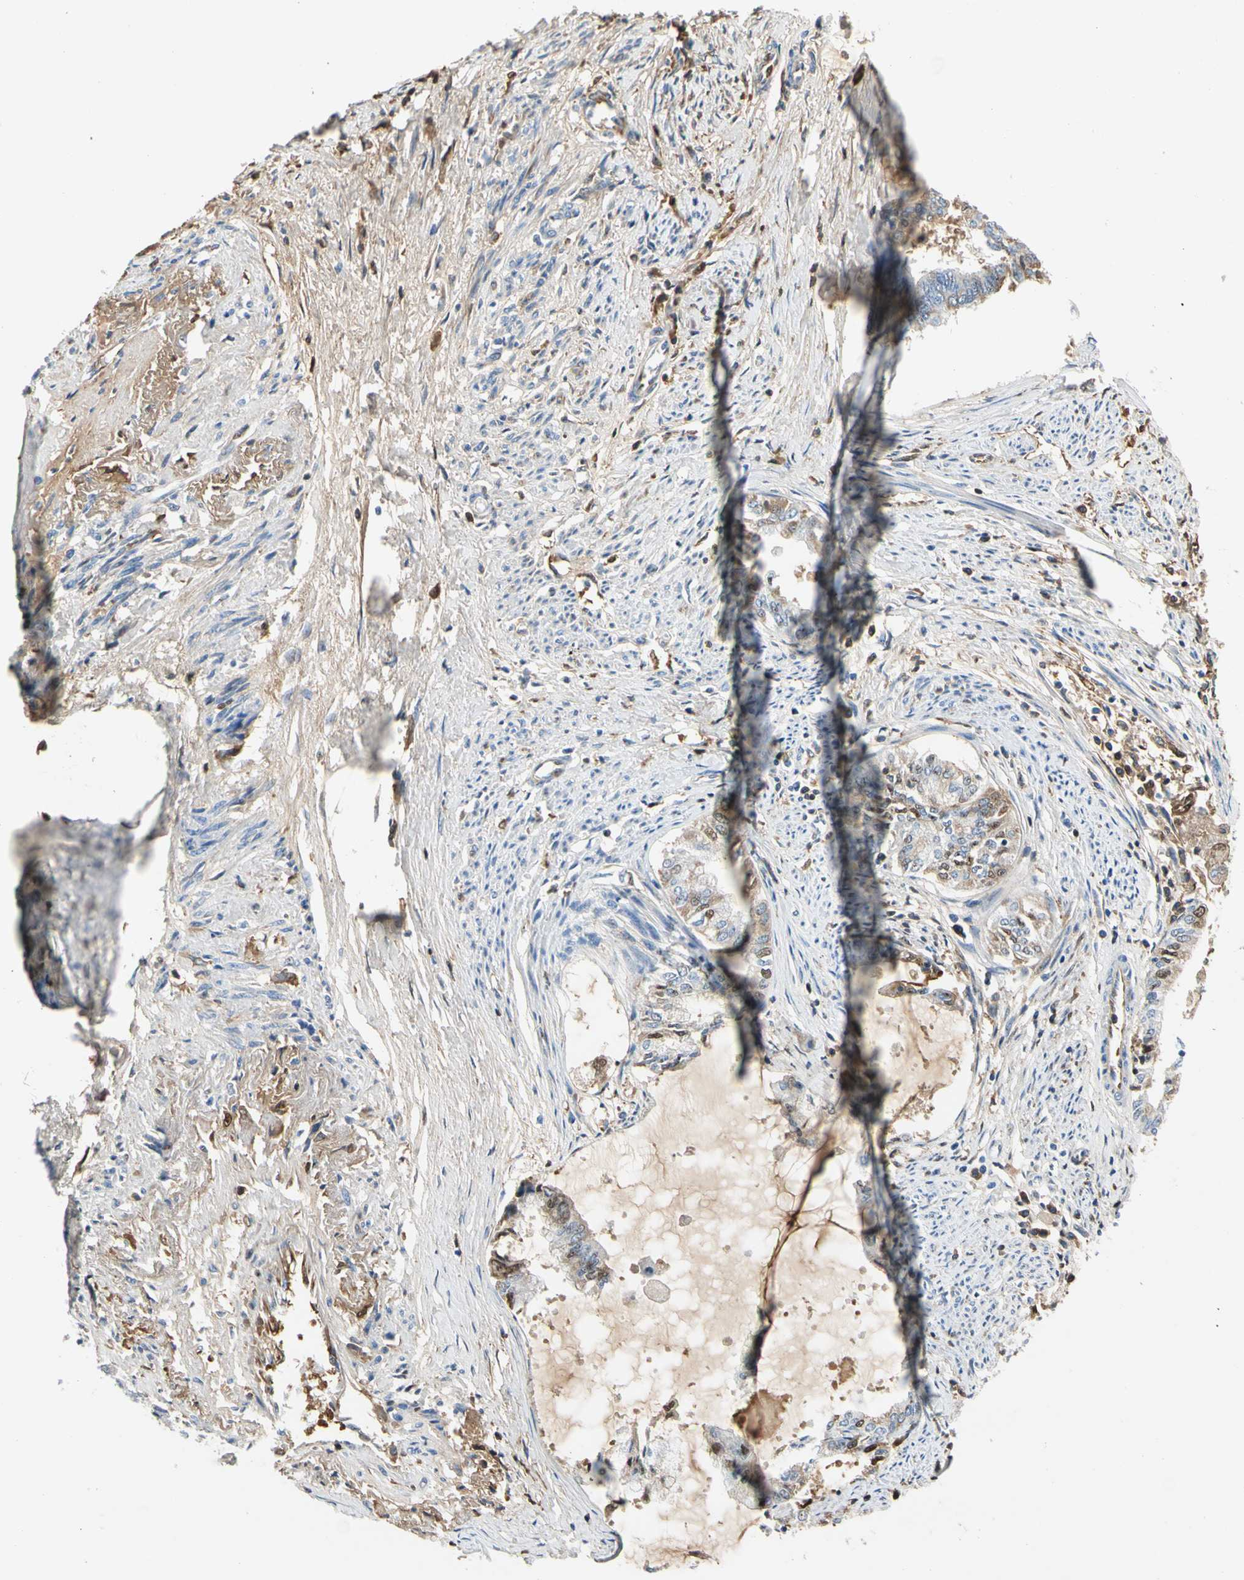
{"staining": {"intensity": "moderate", "quantity": "25%-75%", "location": "cytoplasmic/membranous,nuclear"}, "tissue": "endometrial cancer", "cell_type": "Tumor cells", "image_type": "cancer", "snomed": [{"axis": "morphology", "description": "Adenocarcinoma, NOS"}, {"axis": "topography", "description": "Endometrium"}], "caption": "This histopathology image shows IHC staining of adenocarcinoma (endometrial), with medium moderate cytoplasmic/membranous and nuclear expression in about 25%-75% of tumor cells.", "gene": "LAMB3", "patient": {"sex": "female", "age": 86}}